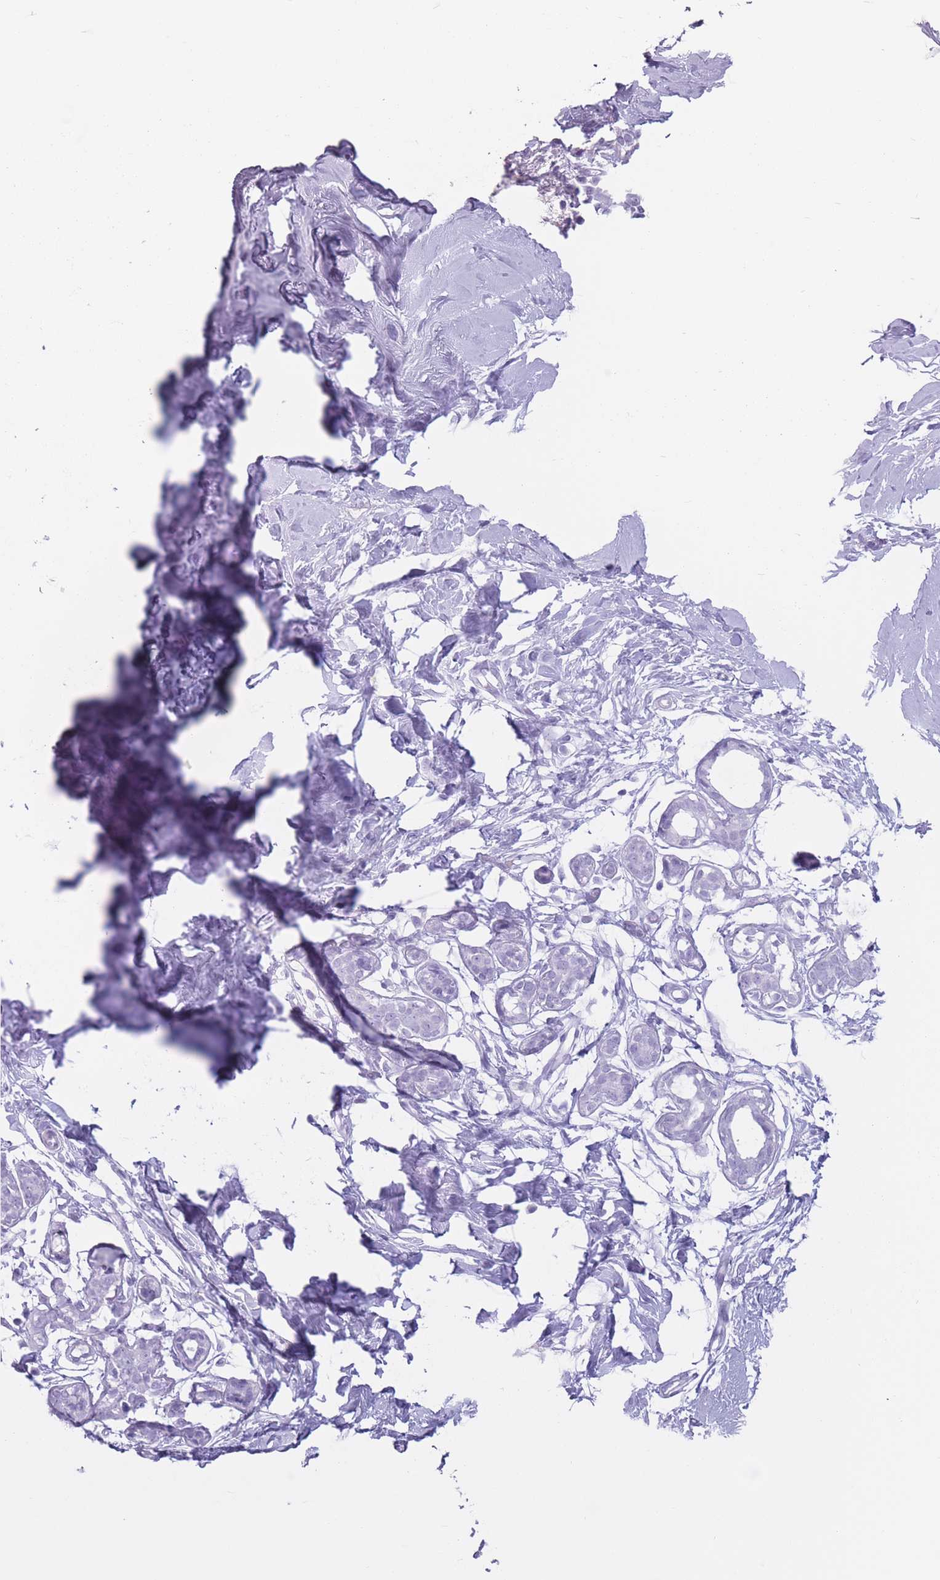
{"staining": {"intensity": "negative", "quantity": "none", "location": "none"}, "tissue": "breast", "cell_type": "Adipocytes", "image_type": "normal", "snomed": [{"axis": "morphology", "description": "Normal tissue, NOS"}, {"axis": "topography", "description": "Breast"}], "caption": "Immunohistochemical staining of normal breast reveals no significant expression in adipocytes.", "gene": "PNMA3", "patient": {"sex": "female", "age": 27}}